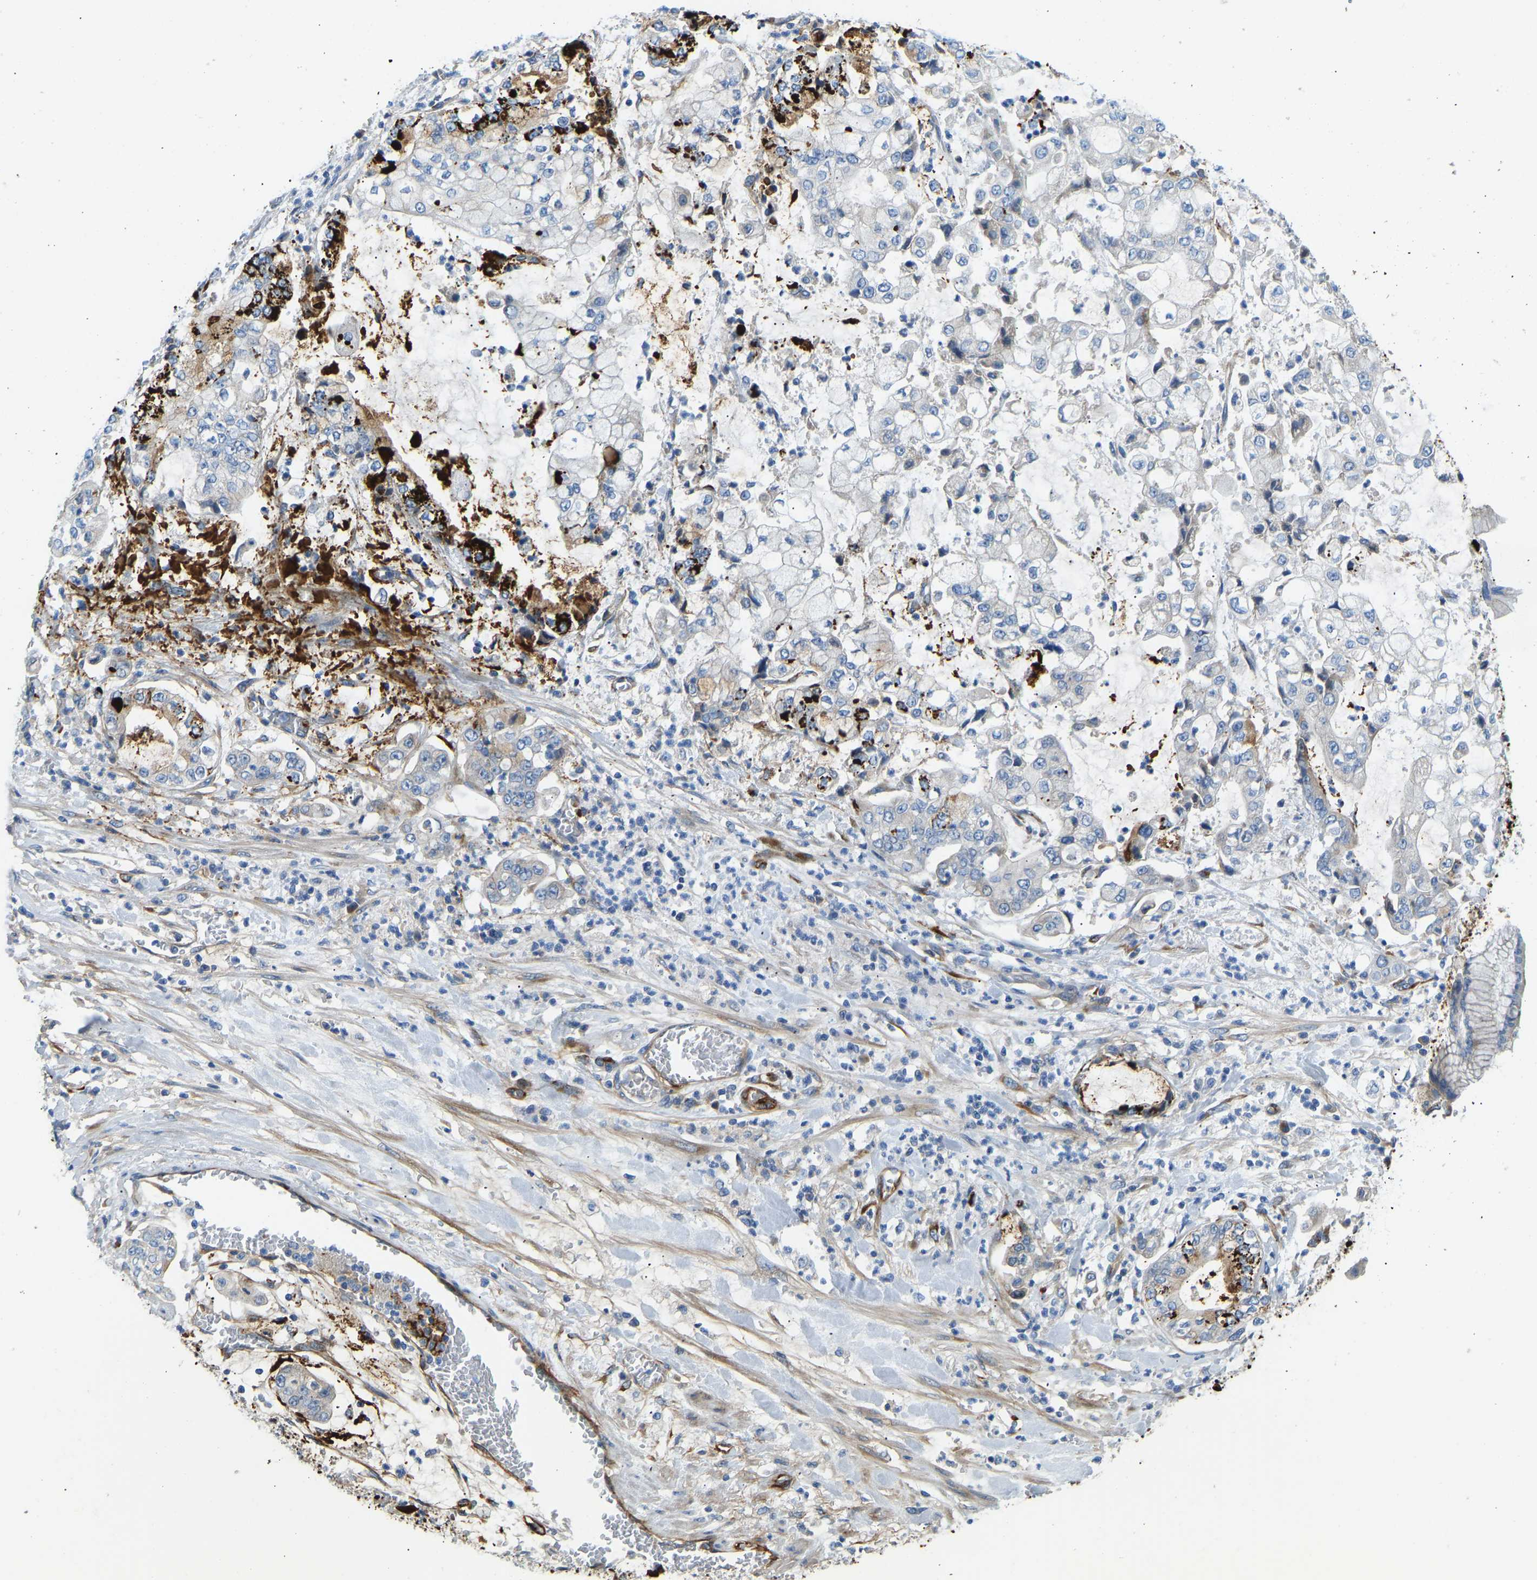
{"staining": {"intensity": "moderate", "quantity": "<25%", "location": "cytoplasmic/membranous"}, "tissue": "stomach cancer", "cell_type": "Tumor cells", "image_type": "cancer", "snomed": [{"axis": "morphology", "description": "Adenocarcinoma, NOS"}, {"axis": "topography", "description": "Stomach"}], "caption": "IHC photomicrograph of neoplastic tissue: human adenocarcinoma (stomach) stained using immunohistochemistry (IHC) exhibits low levels of moderate protein expression localized specifically in the cytoplasmic/membranous of tumor cells, appearing as a cytoplasmic/membranous brown color.", "gene": "COL15A1", "patient": {"sex": "male", "age": 76}}